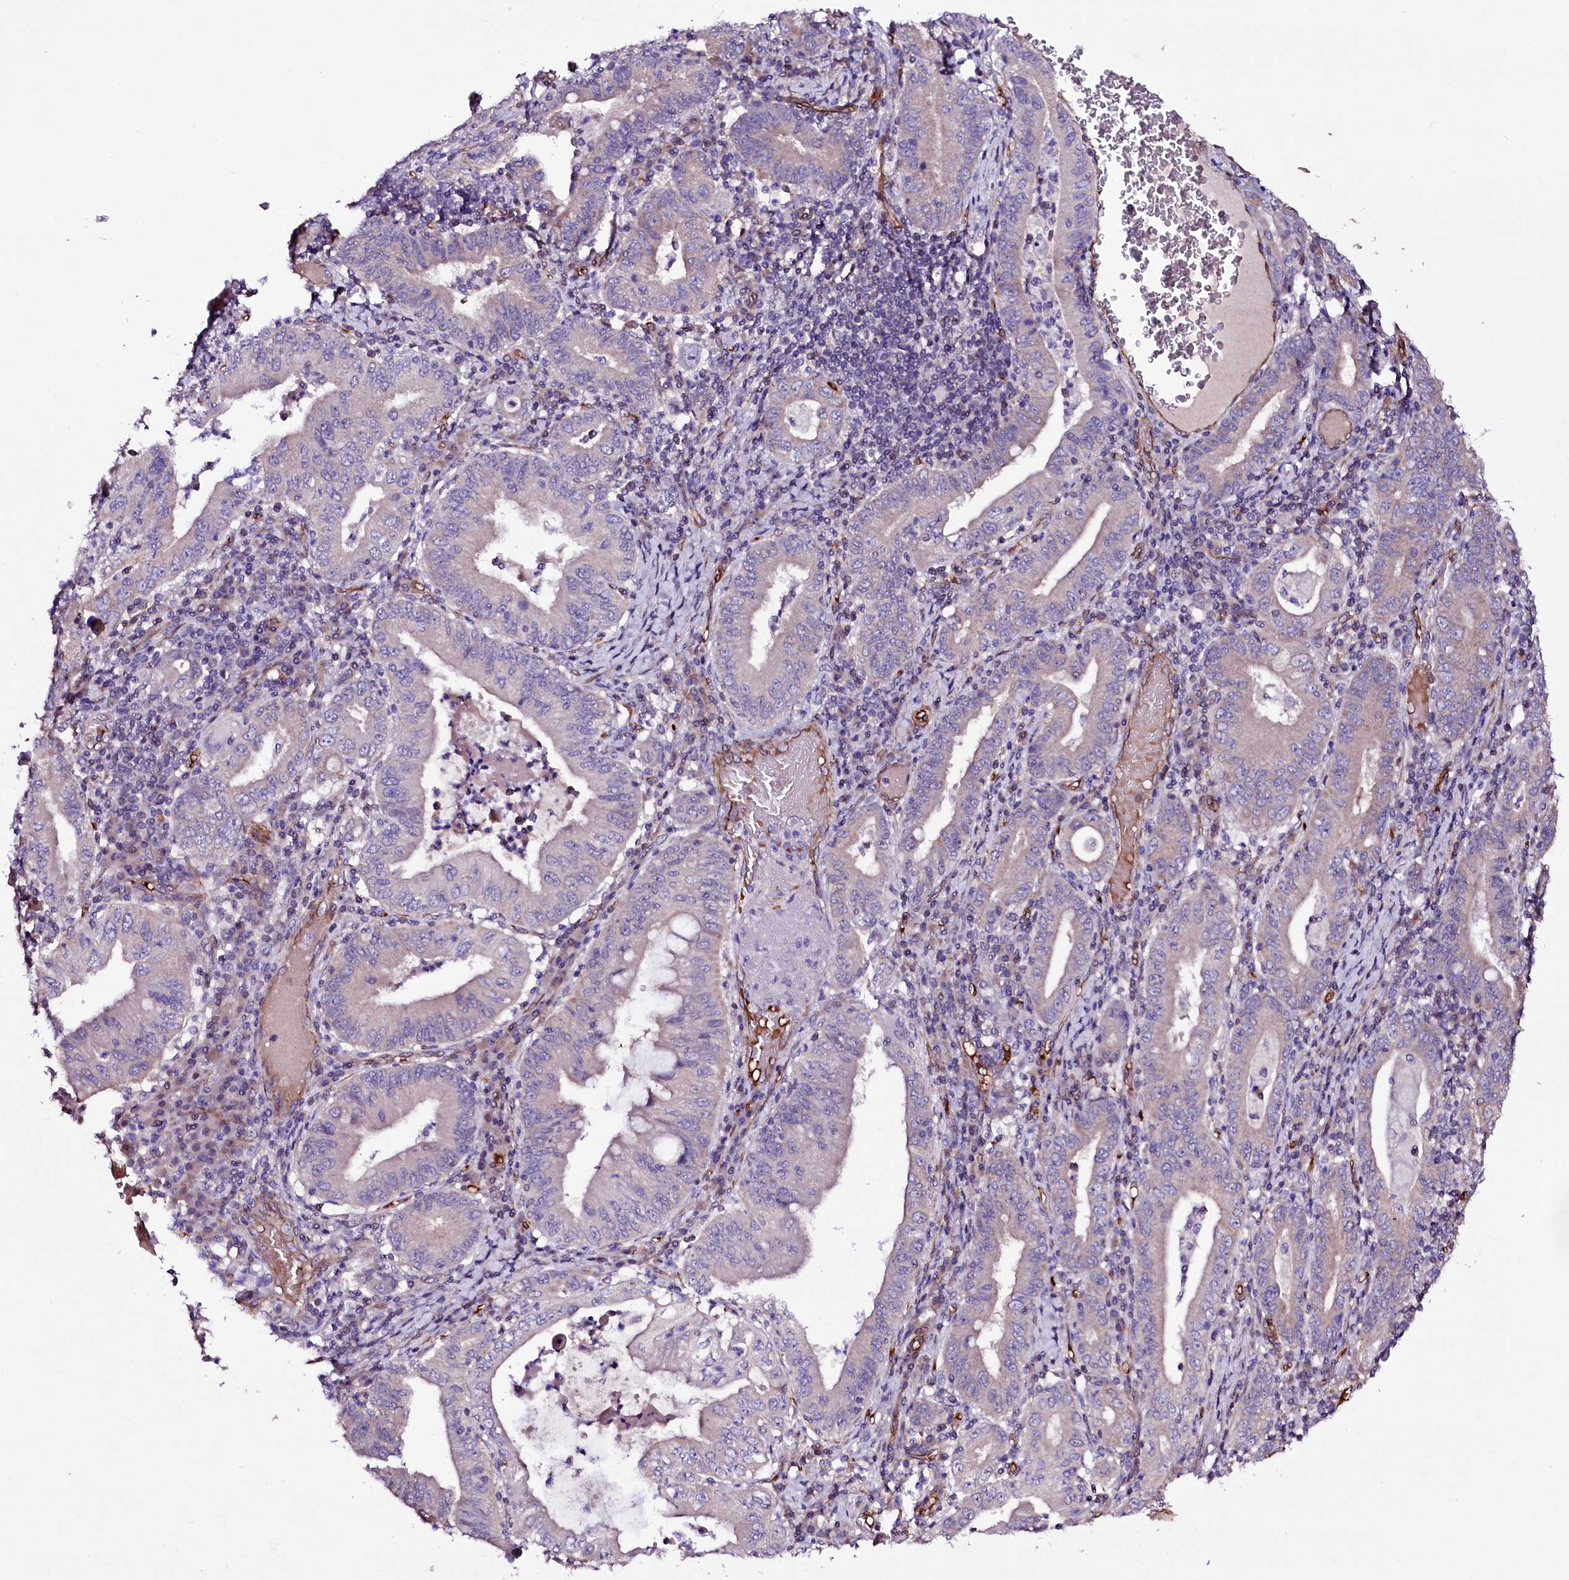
{"staining": {"intensity": "negative", "quantity": "none", "location": "none"}, "tissue": "stomach cancer", "cell_type": "Tumor cells", "image_type": "cancer", "snomed": [{"axis": "morphology", "description": "Normal tissue, NOS"}, {"axis": "morphology", "description": "Adenocarcinoma, NOS"}, {"axis": "topography", "description": "Esophagus"}, {"axis": "topography", "description": "Stomach, upper"}, {"axis": "topography", "description": "Peripheral nerve tissue"}], "caption": "Stomach adenocarcinoma was stained to show a protein in brown. There is no significant expression in tumor cells. (DAB IHC, high magnification).", "gene": "MEX3C", "patient": {"sex": "male", "age": 62}}